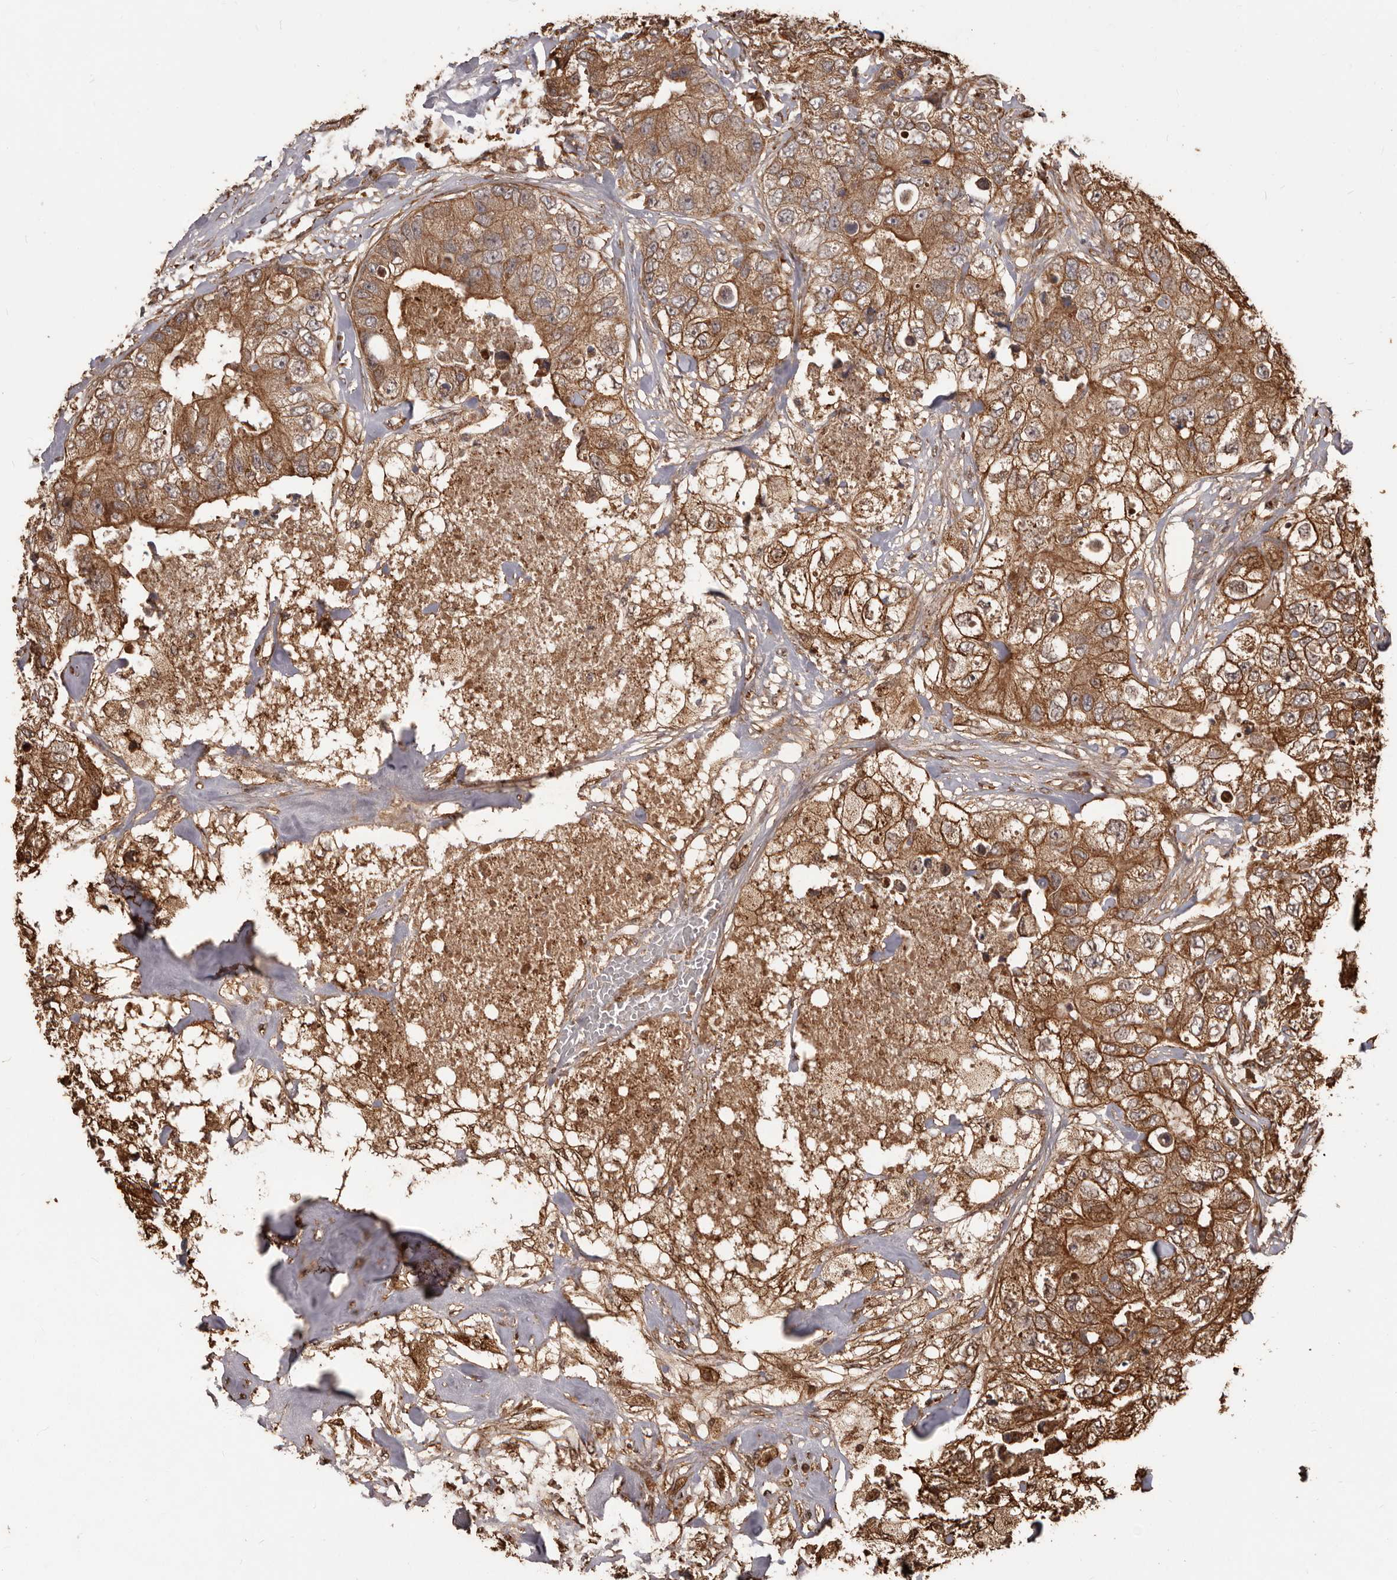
{"staining": {"intensity": "moderate", "quantity": ">75%", "location": "cytoplasmic/membranous"}, "tissue": "breast cancer", "cell_type": "Tumor cells", "image_type": "cancer", "snomed": [{"axis": "morphology", "description": "Duct carcinoma"}, {"axis": "topography", "description": "Breast"}], "caption": "Breast cancer (intraductal carcinoma) tissue displays moderate cytoplasmic/membranous expression in approximately >75% of tumor cells, visualized by immunohistochemistry.", "gene": "MTO1", "patient": {"sex": "female", "age": 62}}